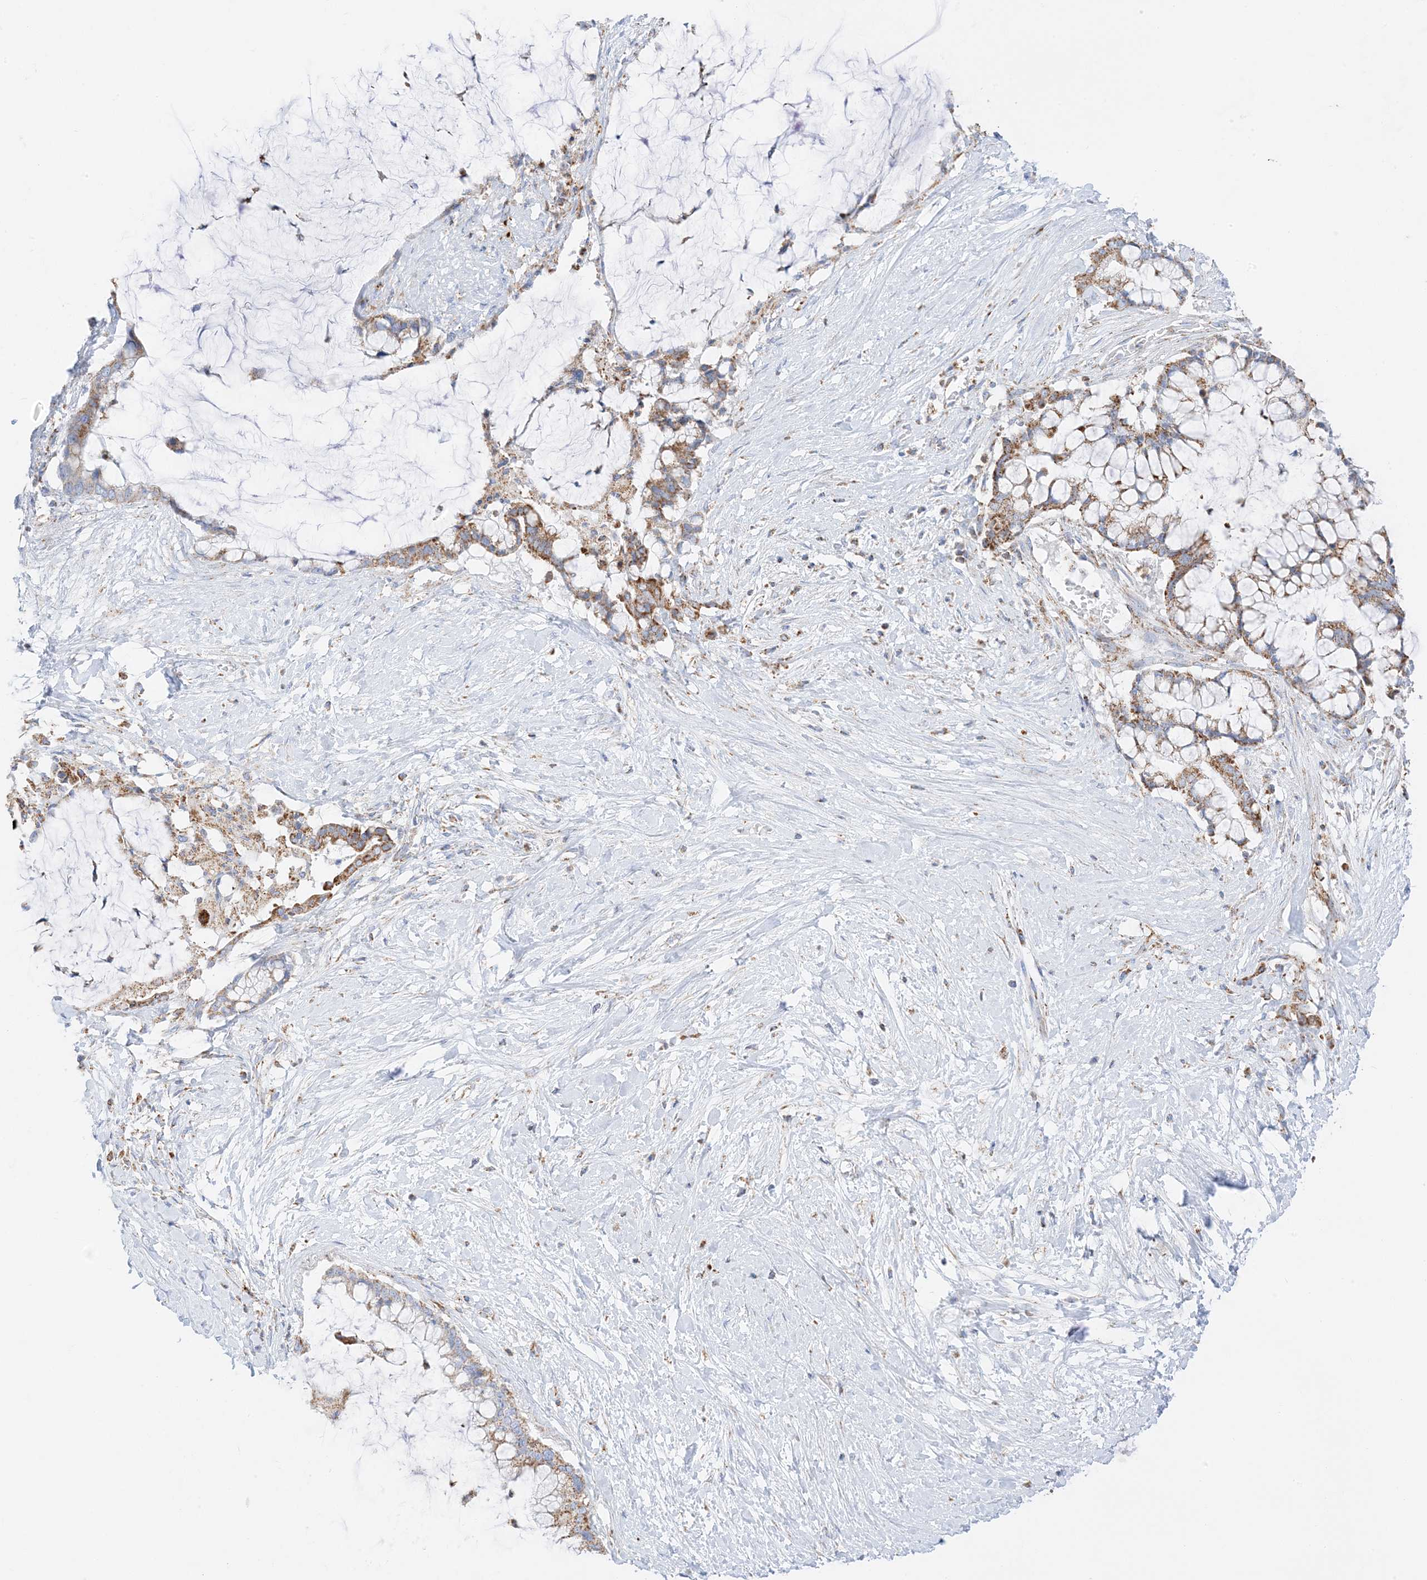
{"staining": {"intensity": "moderate", "quantity": ">75%", "location": "cytoplasmic/membranous"}, "tissue": "pancreatic cancer", "cell_type": "Tumor cells", "image_type": "cancer", "snomed": [{"axis": "morphology", "description": "Adenocarcinoma, NOS"}, {"axis": "topography", "description": "Pancreas"}], "caption": "This photomicrograph exhibits IHC staining of pancreatic adenocarcinoma, with medium moderate cytoplasmic/membranous staining in approximately >75% of tumor cells.", "gene": "CAPN13", "patient": {"sex": "male", "age": 41}}